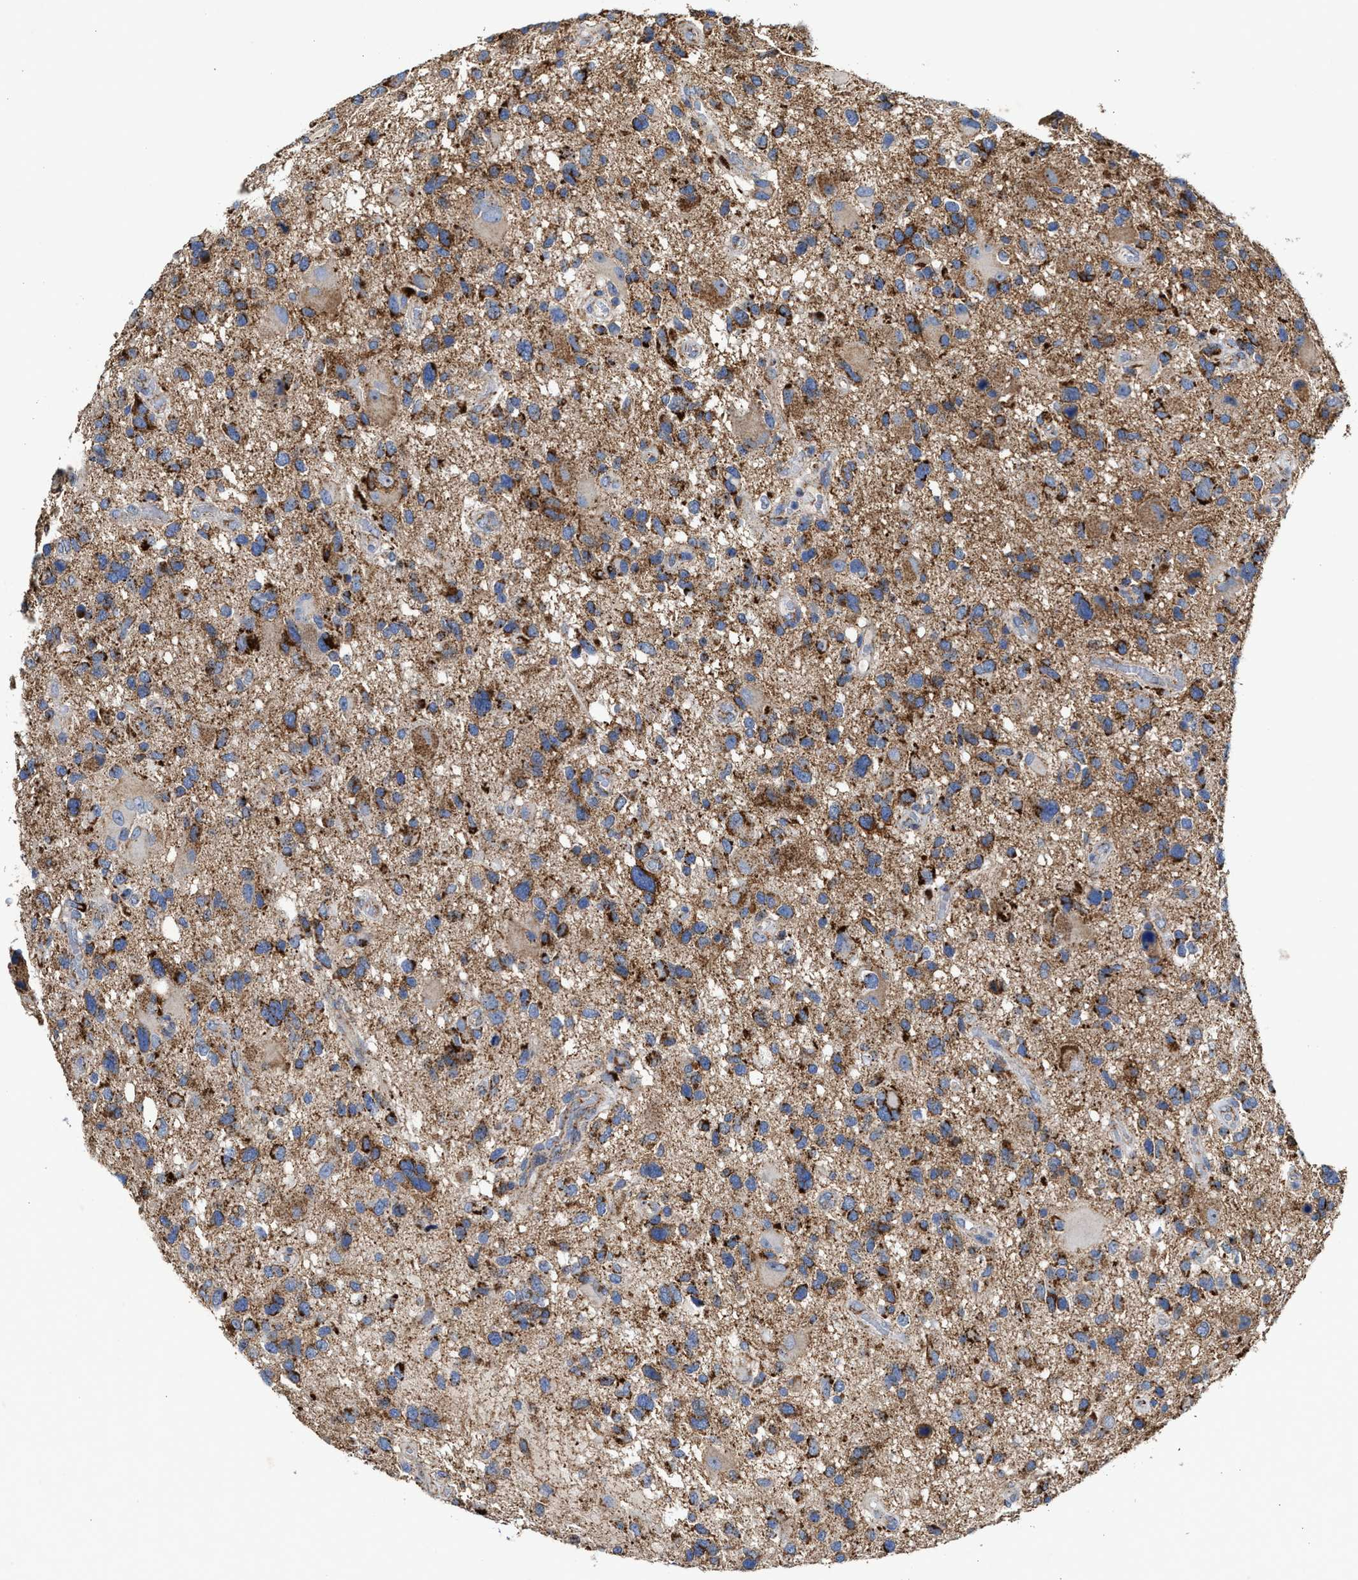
{"staining": {"intensity": "moderate", "quantity": ">75%", "location": "cytoplasmic/membranous"}, "tissue": "glioma", "cell_type": "Tumor cells", "image_type": "cancer", "snomed": [{"axis": "morphology", "description": "Glioma, malignant, High grade"}, {"axis": "topography", "description": "Brain"}], "caption": "A medium amount of moderate cytoplasmic/membranous staining is appreciated in approximately >75% of tumor cells in malignant glioma (high-grade) tissue.", "gene": "MECR", "patient": {"sex": "male", "age": 33}}